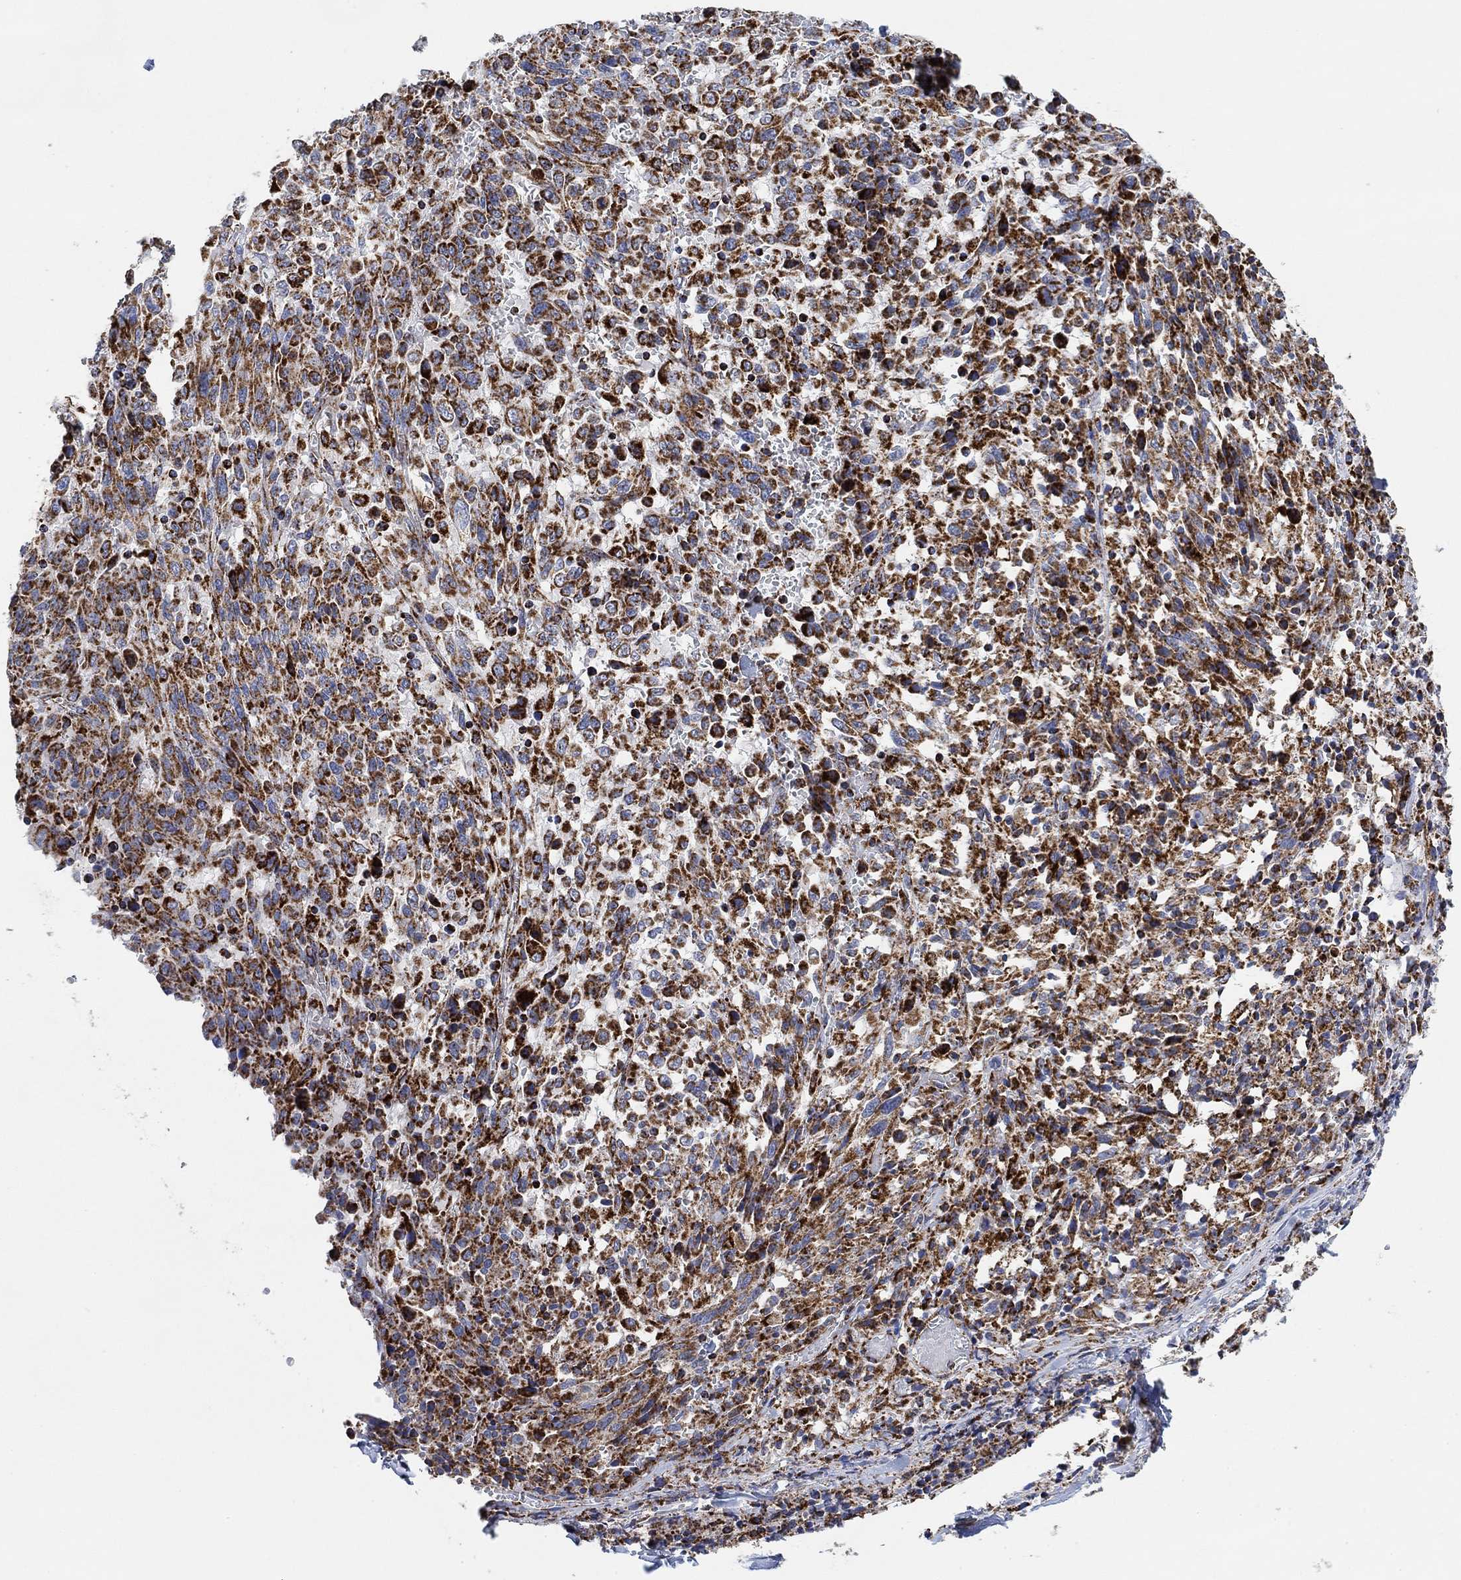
{"staining": {"intensity": "strong", "quantity": ">75%", "location": "cytoplasmic/membranous"}, "tissue": "melanoma", "cell_type": "Tumor cells", "image_type": "cancer", "snomed": [{"axis": "morphology", "description": "Malignant melanoma, NOS"}, {"axis": "topography", "description": "Skin"}], "caption": "IHC photomicrograph of human malignant melanoma stained for a protein (brown), which reveals high levels of strong cytoplasmic/membranous staining in approximately >75% of tumor cells.", "gene": "NDUFS3", "patient": {"sex": "female", "age": 91}}